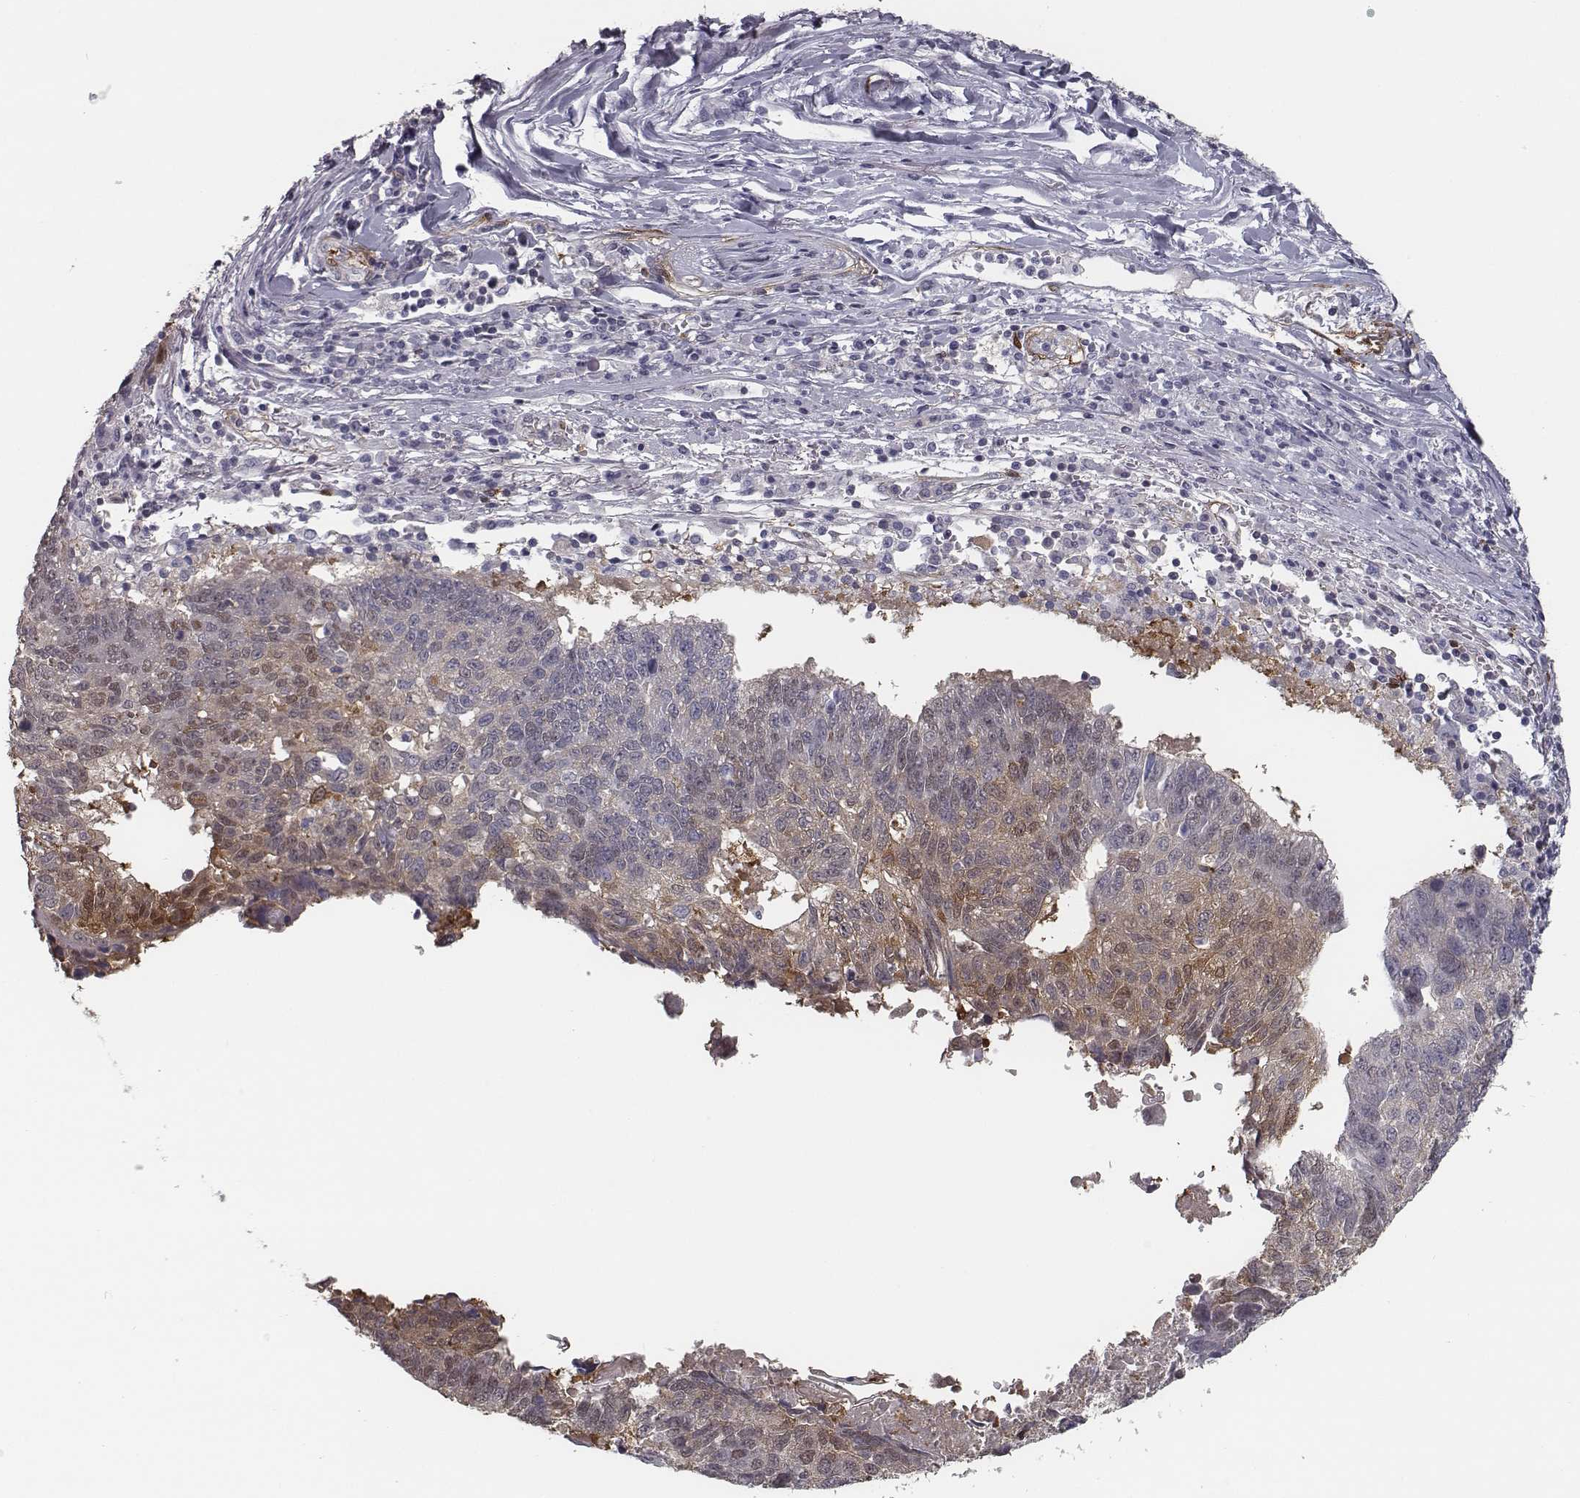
{"staining": {"intensity": "weak", "quantity": "25%-75%", "location": "cytoplasmic/membranous"}, "tissue": "lung cancer", "cell_type": "Tumor cells", "image_type": "cancer", "snomed": [{"axis": "morphology", "description": "Squamous cell carcinoma, NOS"}, {"axis": "topography", "description": "Lung"}], "caption": "A high-resolution image shows immunohistochemistry staining of lung squamous cell carcinoma, which demonstrates weak cytoplasmic/membranous positivity in approximately 25%-75% of tumor cells. Ihc stains the protein in brown and the nuclei are stained blue.", "gene": "ISYNA1", "patient": {"sex": "male", "age": 73}}